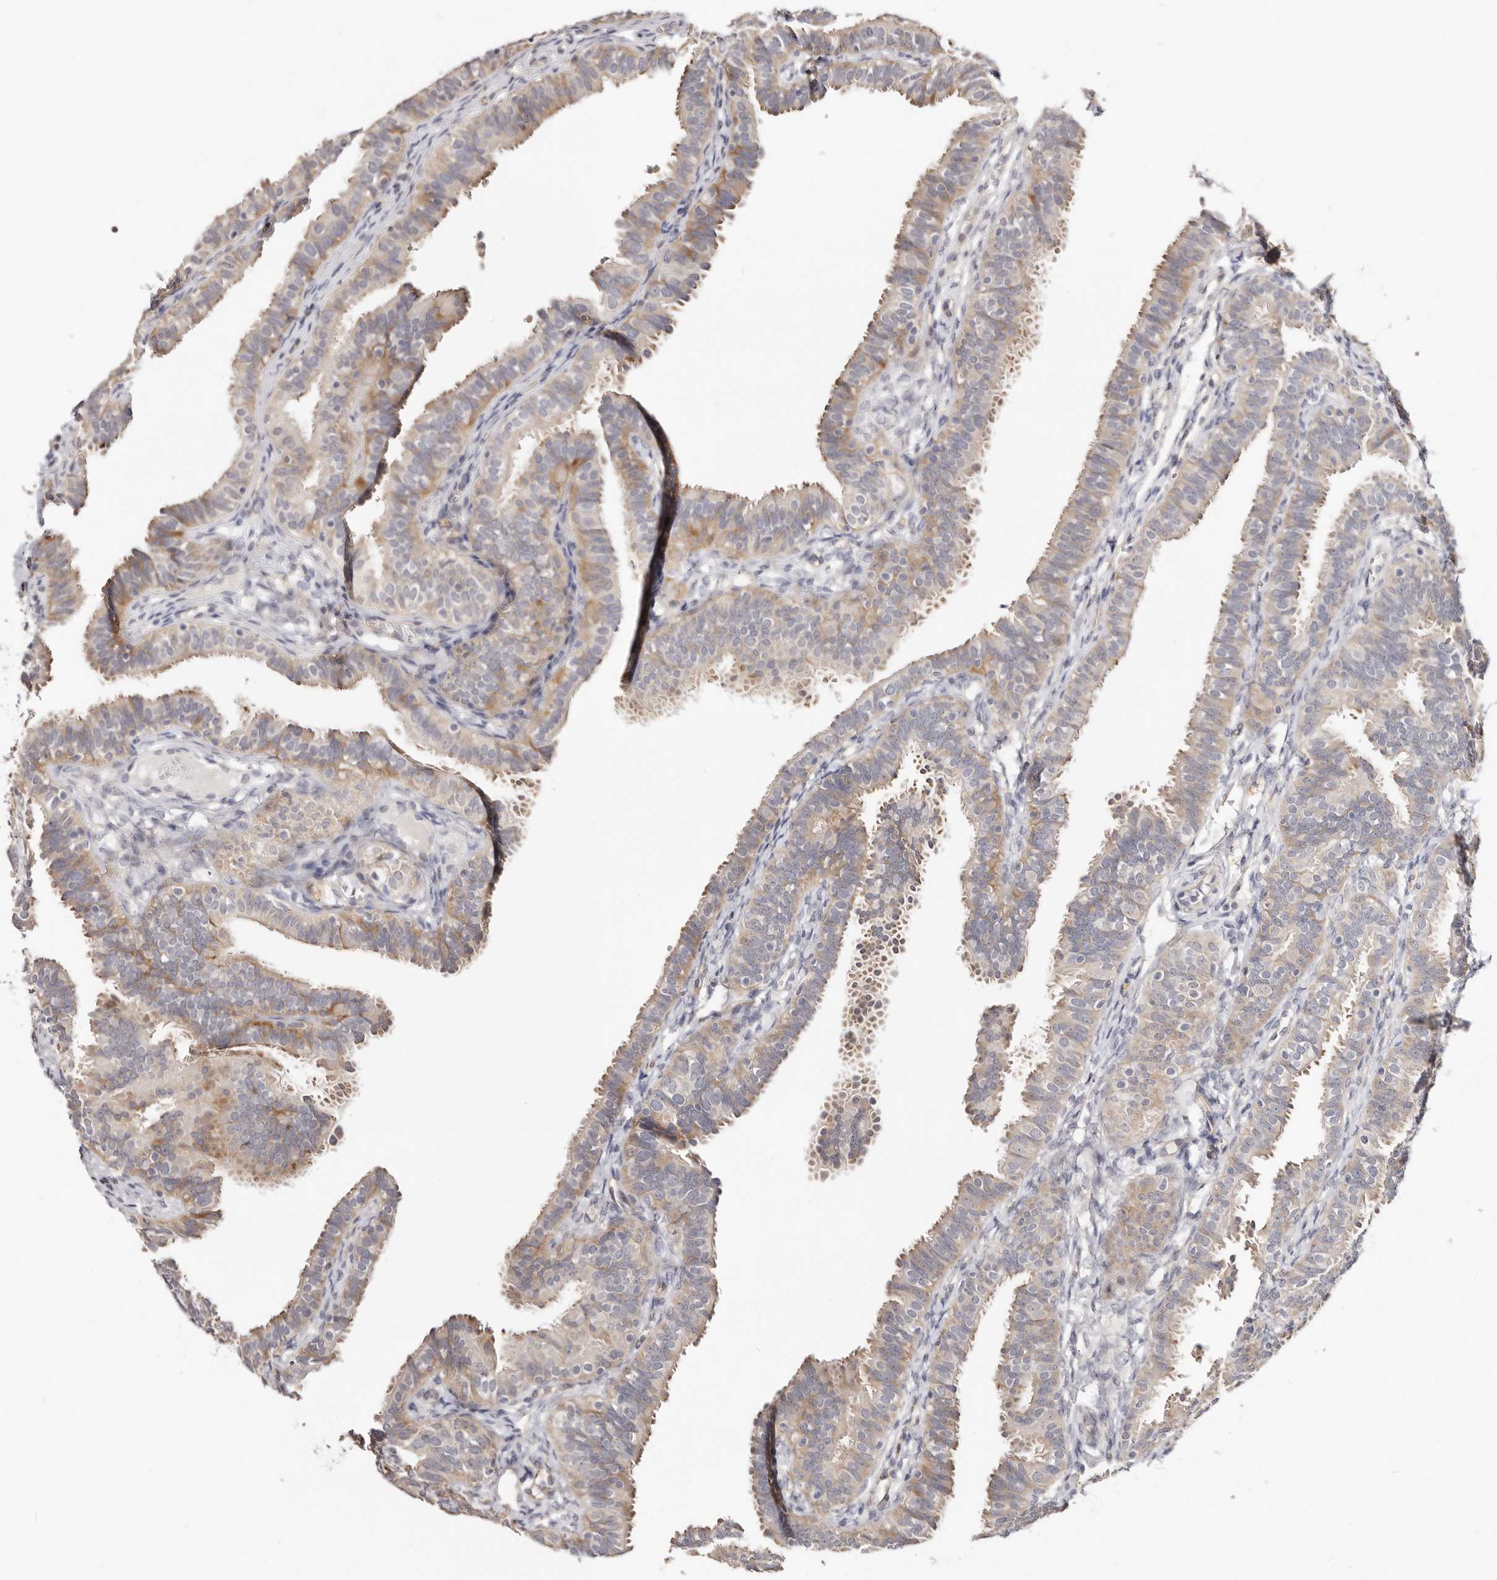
{"staining": {"intensity": "moderate", "quantity": "<25%", "location": "cytoplasmic/membranous"}, "tissue": "fallopian tube", "cell_type": "Glandular cells", "image_type": "normal", "snomed": [{"axis": "morphology", "description": "Normal tissue, NOS"}, {"axis": "topography", "description": "Fallopian tube"}], "caption": "DAB (3,3'-diaminobenzidine) immunohistochemical staining of normal fallopian tube reveals moderate cytoplasmic/membranous protein staining in about <25% of glandular cells. The staining was performed using DAB, with brown indicating positive protein expression. Nuclei are stained blue with hematoxylin.", "gene": "BCL2L15", "patient": {"sex": "female", "age": 35}}